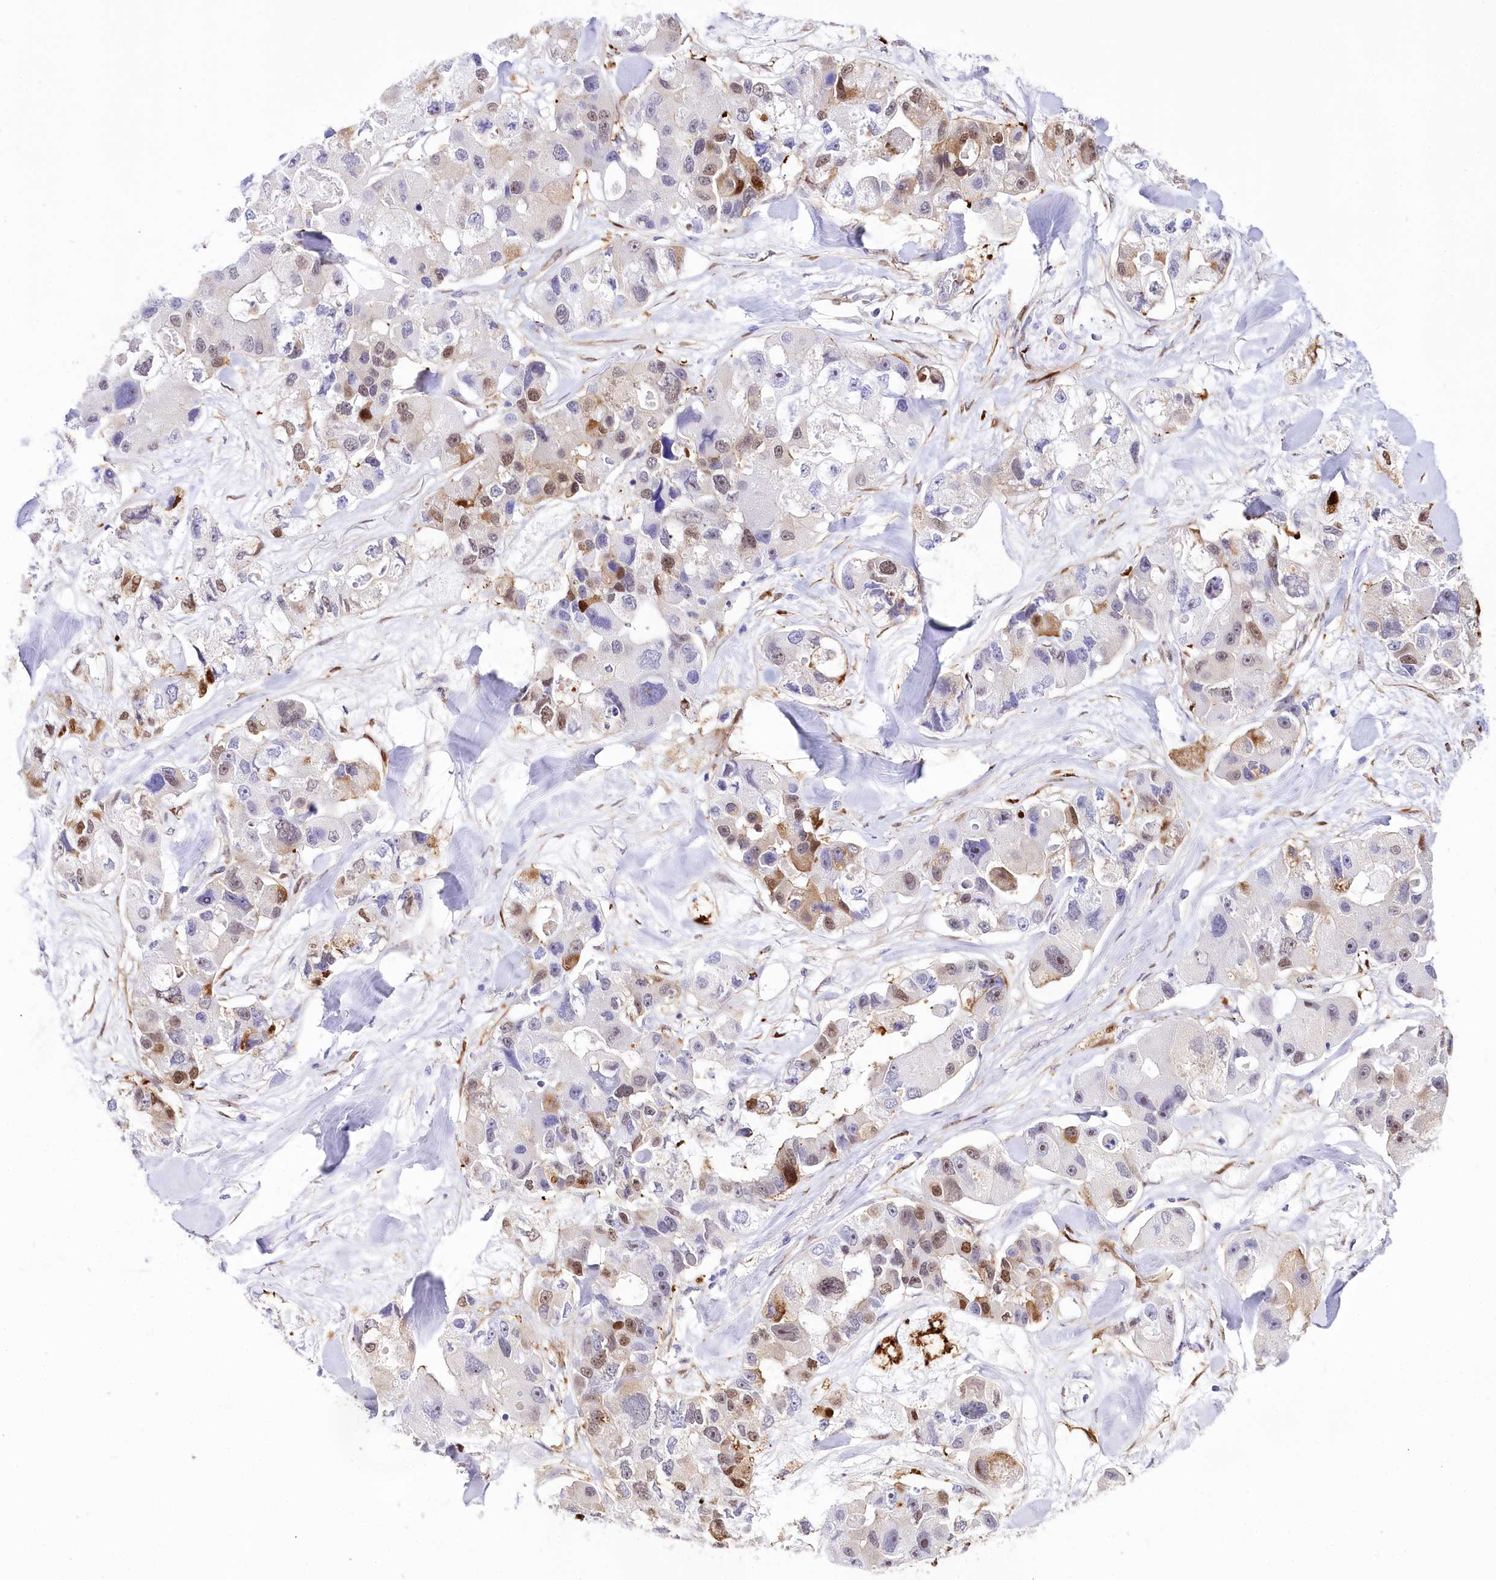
{"staining": {"intensity": "moderate", "quantity": "<25%", "location": "cytoplasmic/membranous,nuclear"}, "tissue": "lung cancer", "cell_type": "Tumor cells", "image_type": "cancer", "snomed": [{"axis": "morphology", "description": "Adenocarcinoma, NOS"}, {"axis": "topography", "description": "Lung"}], "caption": "Protein expression analysis of human lung adenocarcinoma reveals moderate cytoplasmic/membranous and nuclear positivity in approximately <25% of tumor cells.", "gene": "PTMS", "patient": {"sex": "female", "age": 54}}